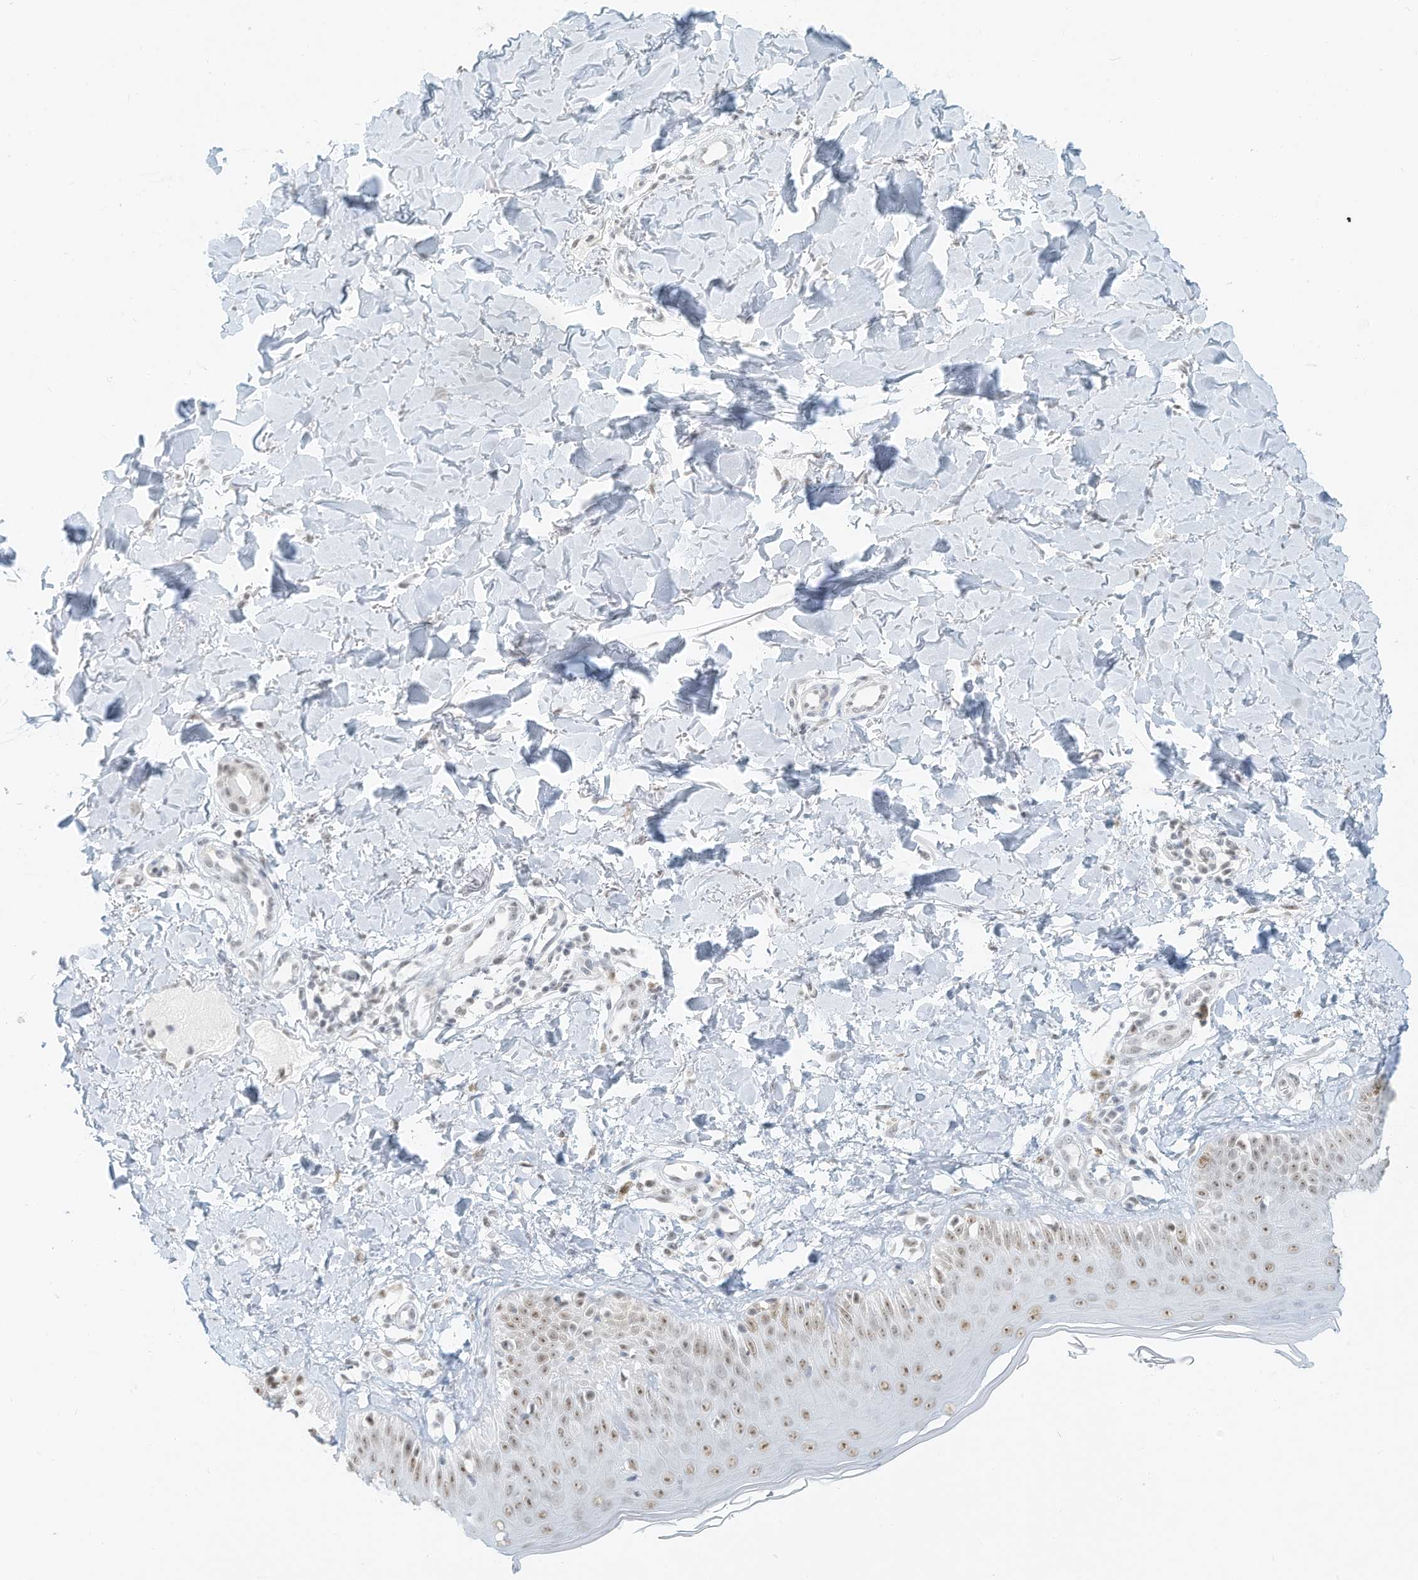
{"staining": {"intensity": "negative", "quantity": "none", "location": "none"}, "tissue": "skin", "cell_type": "Fibroblasts", "image_type": "normal", "snomed": [{"axis": "morphology", "description": "Normal tissue, NOS"}, {"axis": "topography", "description": "Skin"}], "caption": "Immunohistochemistry (IHC) histopathology image of normal skin: skin stained with DAB exhibits no significant protein staining in fibroblasts.", "gene": "PGC", "patient": {"sex": "male", "age": 52}}